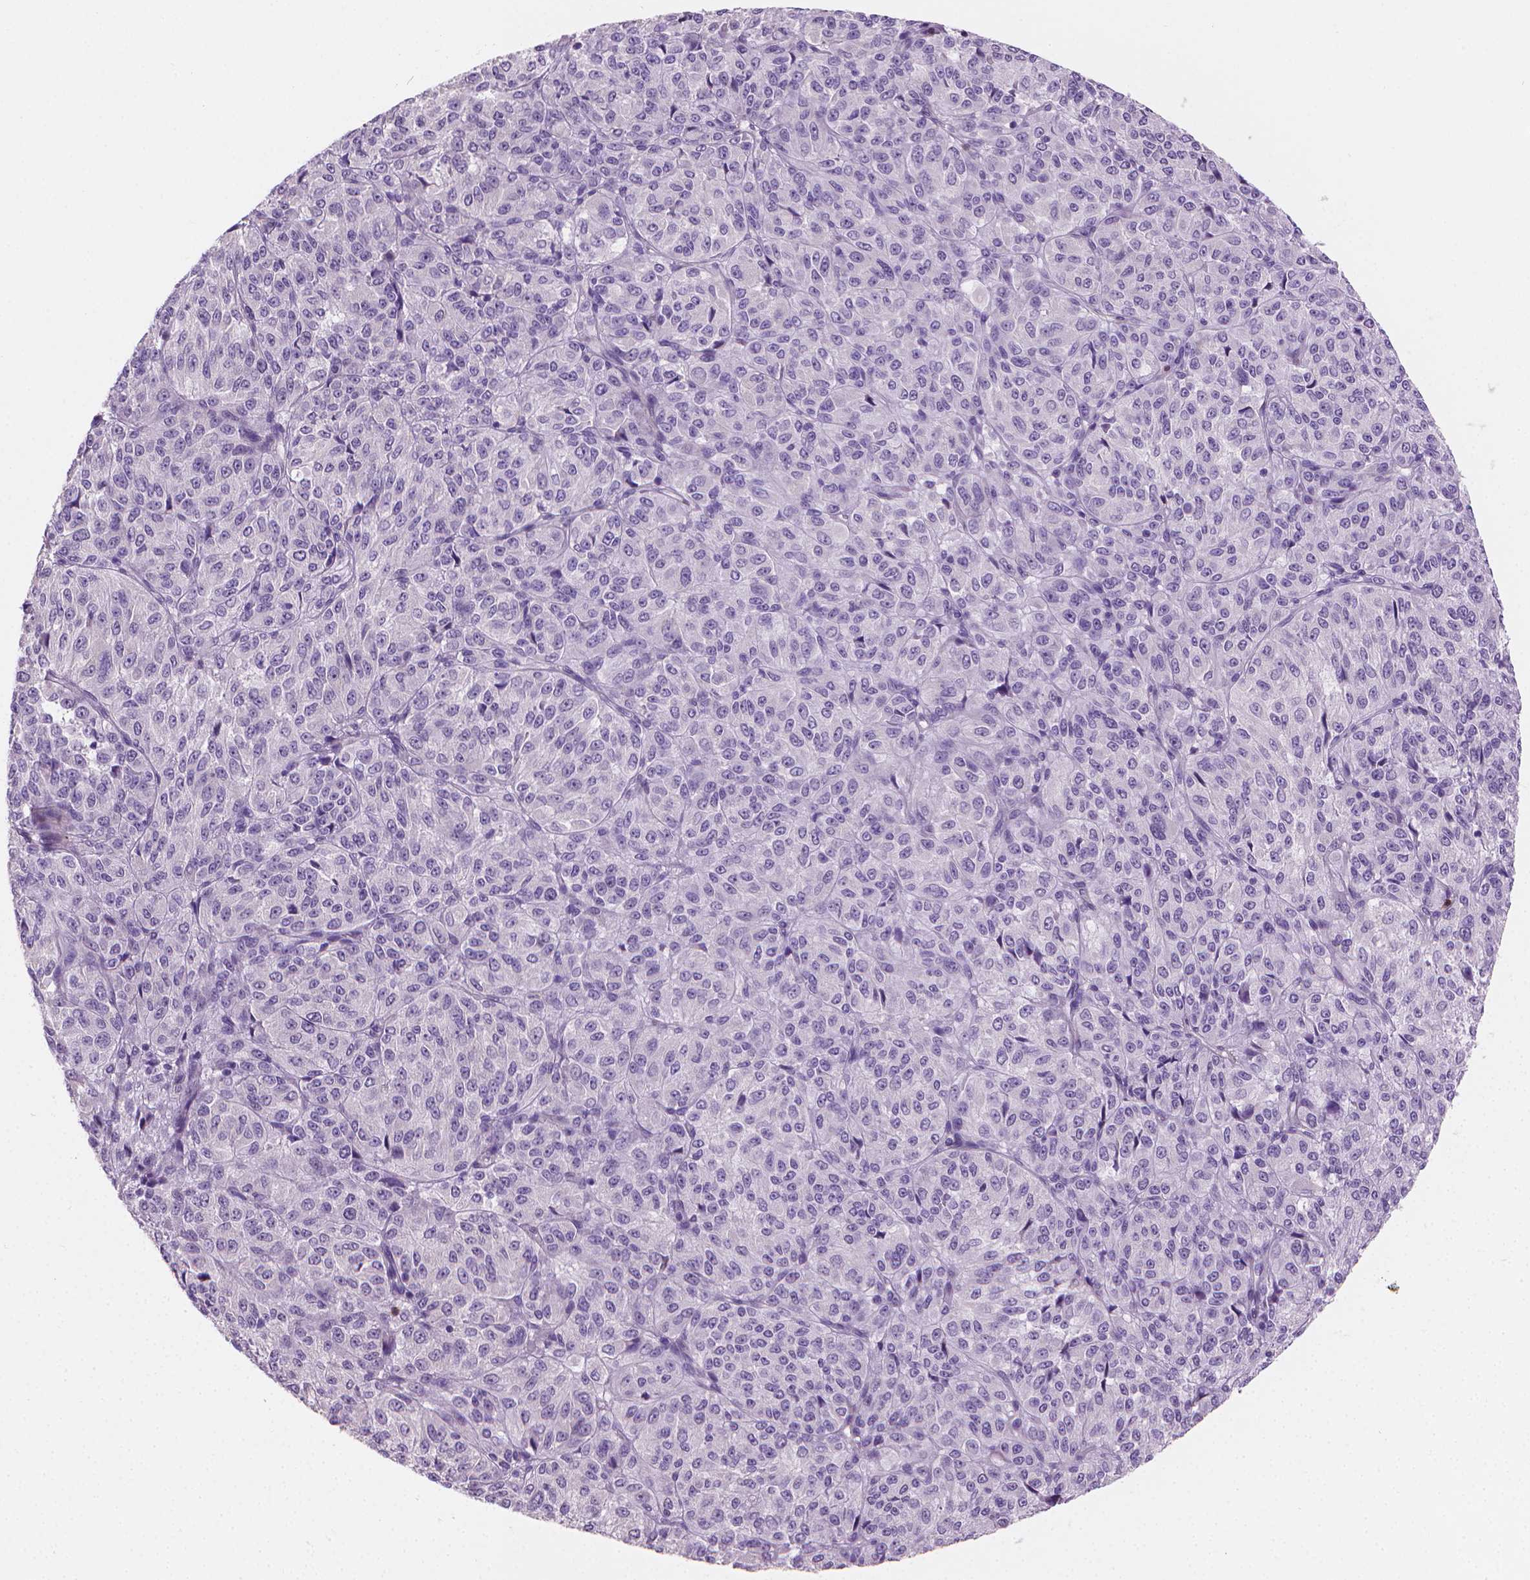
{"staining": {"intensity": "negative", "quantity": "none", "location": "none"}, "tissue": "melanoma", "cell_type": "Tumor cells", "image_type": "cancer", "snomed": [{"axis": "morphology", "description": "Malignant melanoma, Metastatic site"}, {"axis": "topography", "description": "Brain"}], "caption": "Protein analysis of malignant melanoma (metastatic site) exhibits no significant staining in tumor cells. (Stains: DAB (3,3'-diaminobenzidine) IHC with hematoxylin counter stain, Microscopy: brightfield microscopy at high magnification).", "gene": "GSDMA", "patient": {"sex": "female", "age": 56}}